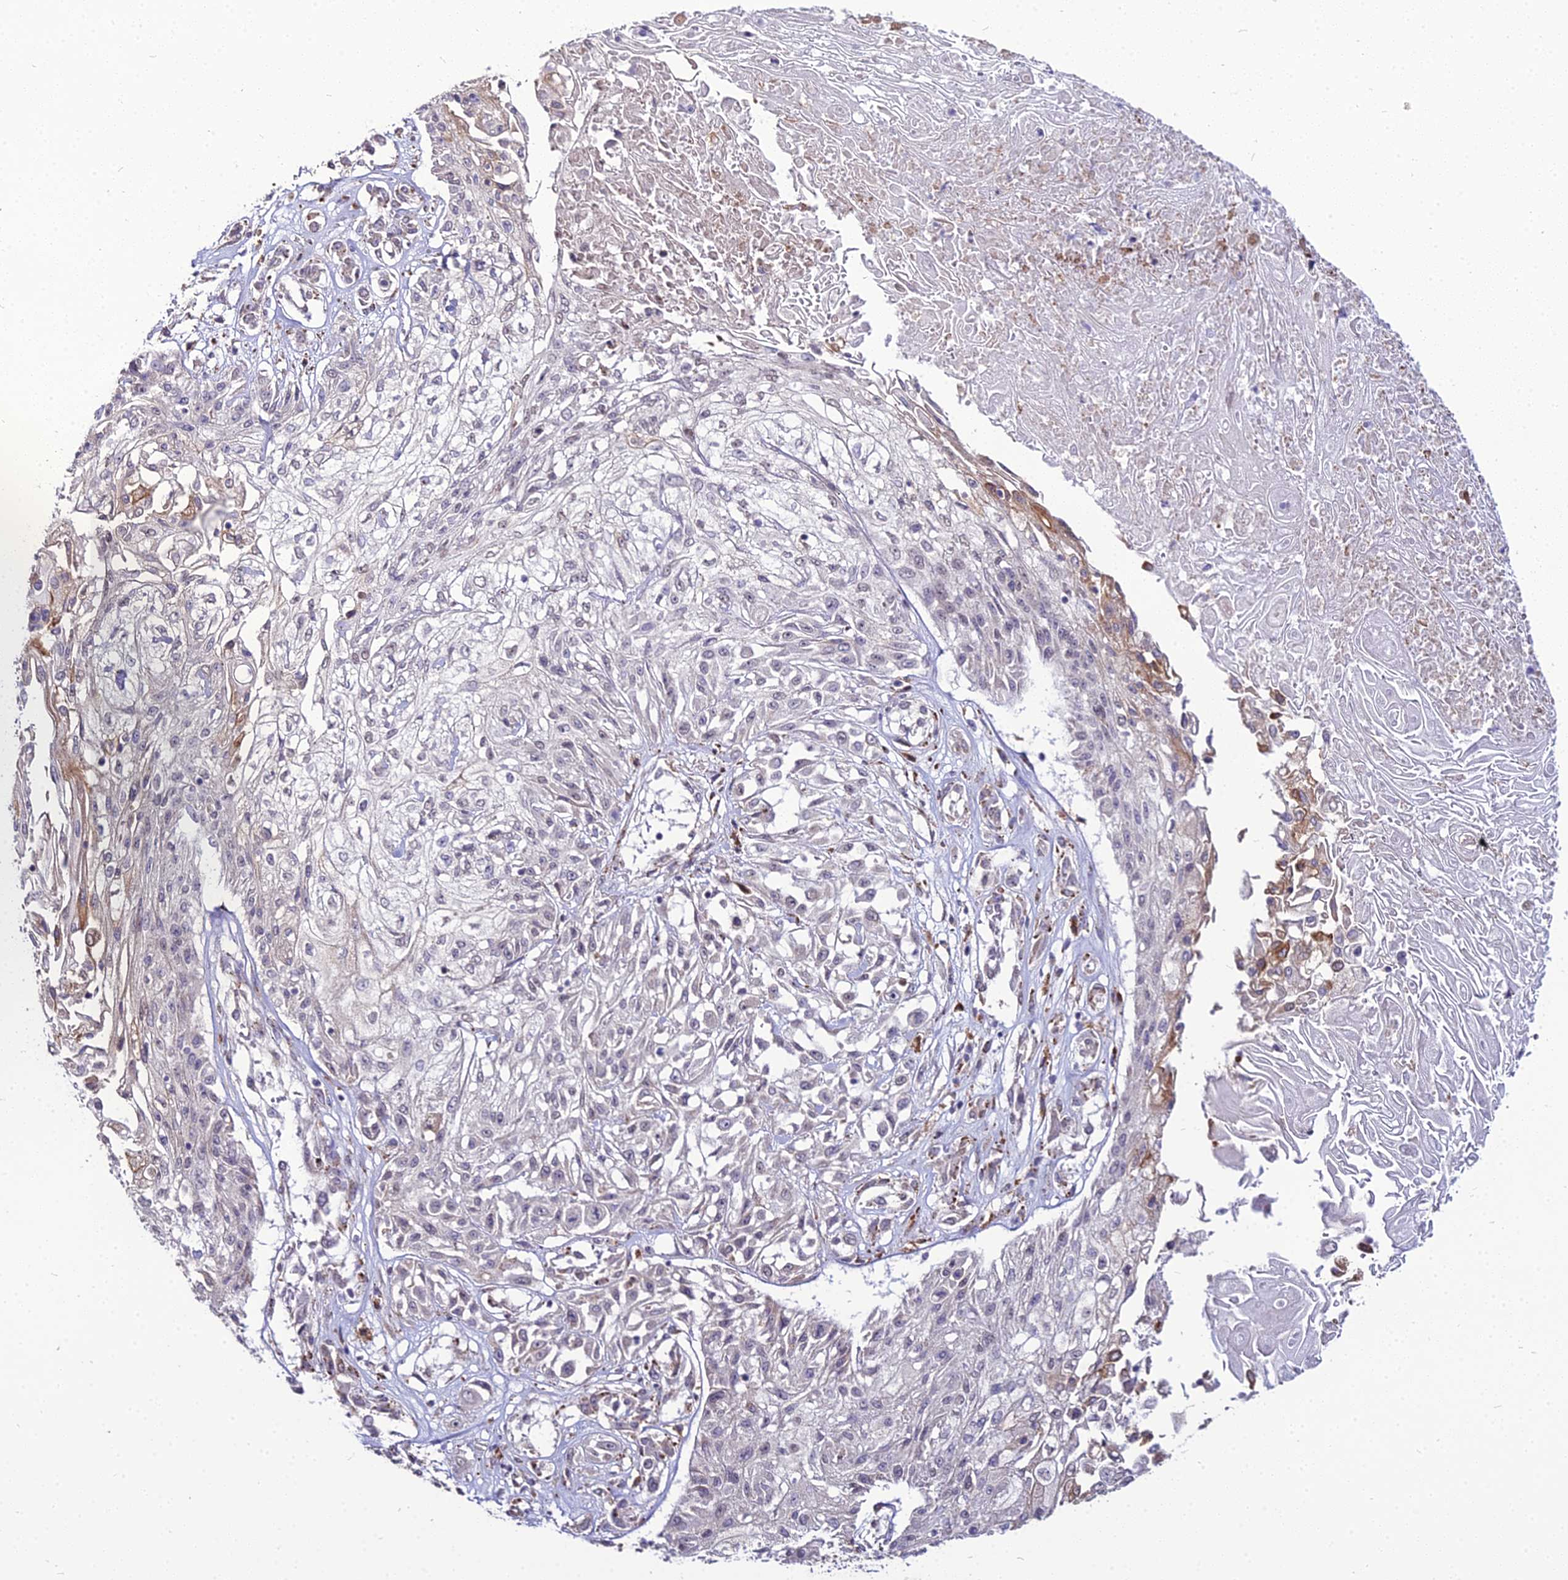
{"staining": {"intensity": "negative", "quantity": "none", "location": "none"}, "tissue": "skin cancer", "cell_type": "Tumor cells", "image_type": "cancer", "snomed": [{"axis": "morphology", "description": "Squamous cell carcinoma, NOS"}, {"axis": "morphology", "description": "Squamous cell carcinoma, metastatic, NOS"}, {"axis": "topography", "description": "Skin"}, {"axis": "topography", "description": "Lymph node"}], "caption": "DAB immunohistochemical staining of human skin squamous cell carcinoma shows no significant expression in tumor cells. Nuclei are stained in blue.", "gene": "TROAP", "patient": {"sex": "male", "age": 75}}